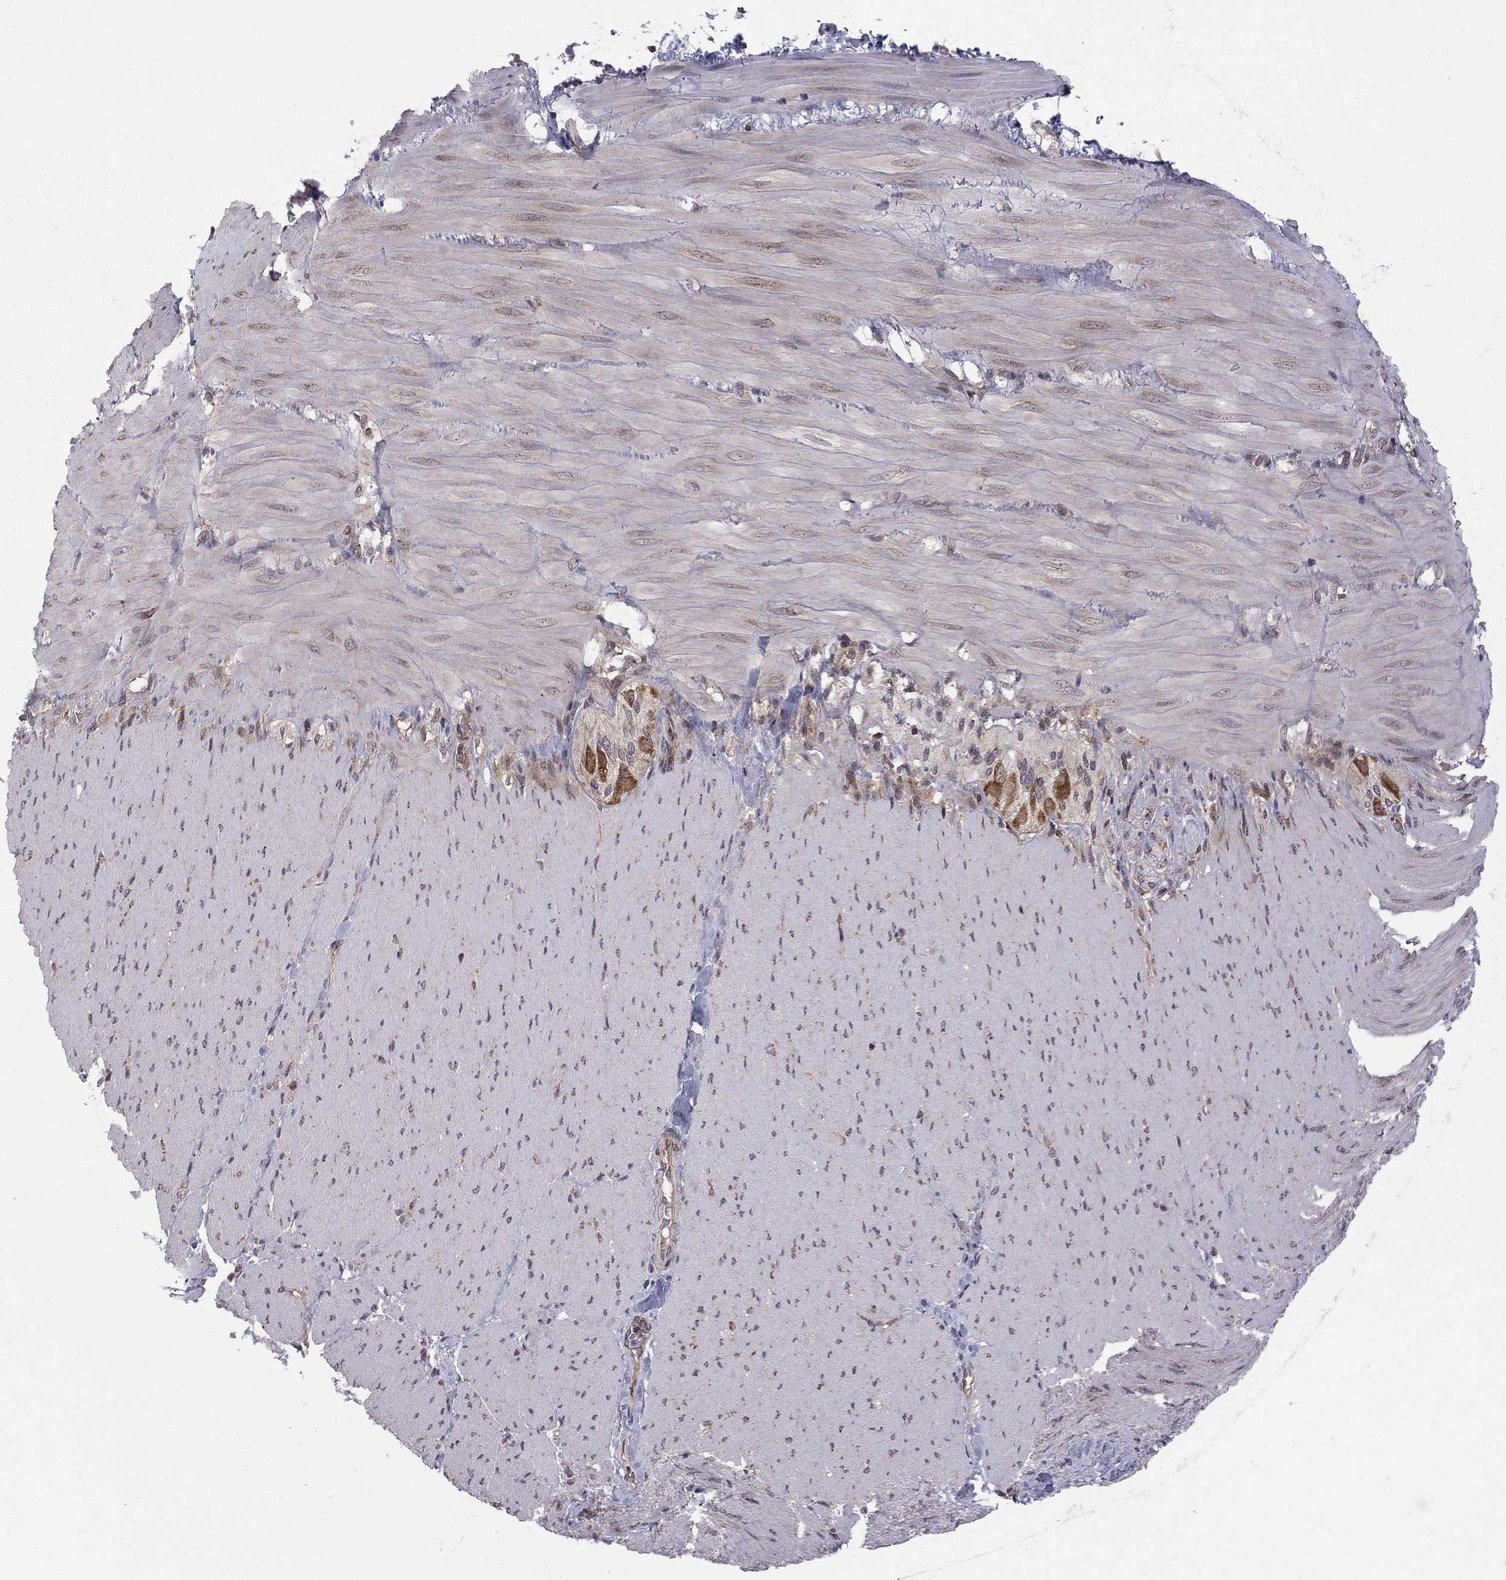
{"staining": {"intensity": "negative", "quantity": "none", "location": "none"}, "tissue": "adipose tissue", "cell_type": "Adipocytes", "image_type": "normal", "snomed": [{"axis": "morphology", "description": "Normal tissue, NOS"}, {"axis": "topography", "description": "Smooth muscle"}, {"axis": "topography", "description": "Duodenum"}, {"axis": "topography", "description": "Peripheral nerve tissue"}], "caption": "Immunohistochemistry of unremarkable human adipose tissue demonstrates no positivity in adipocytes.", "gene": "NAA50", "patient": {"sex": "female", "age": 61}}